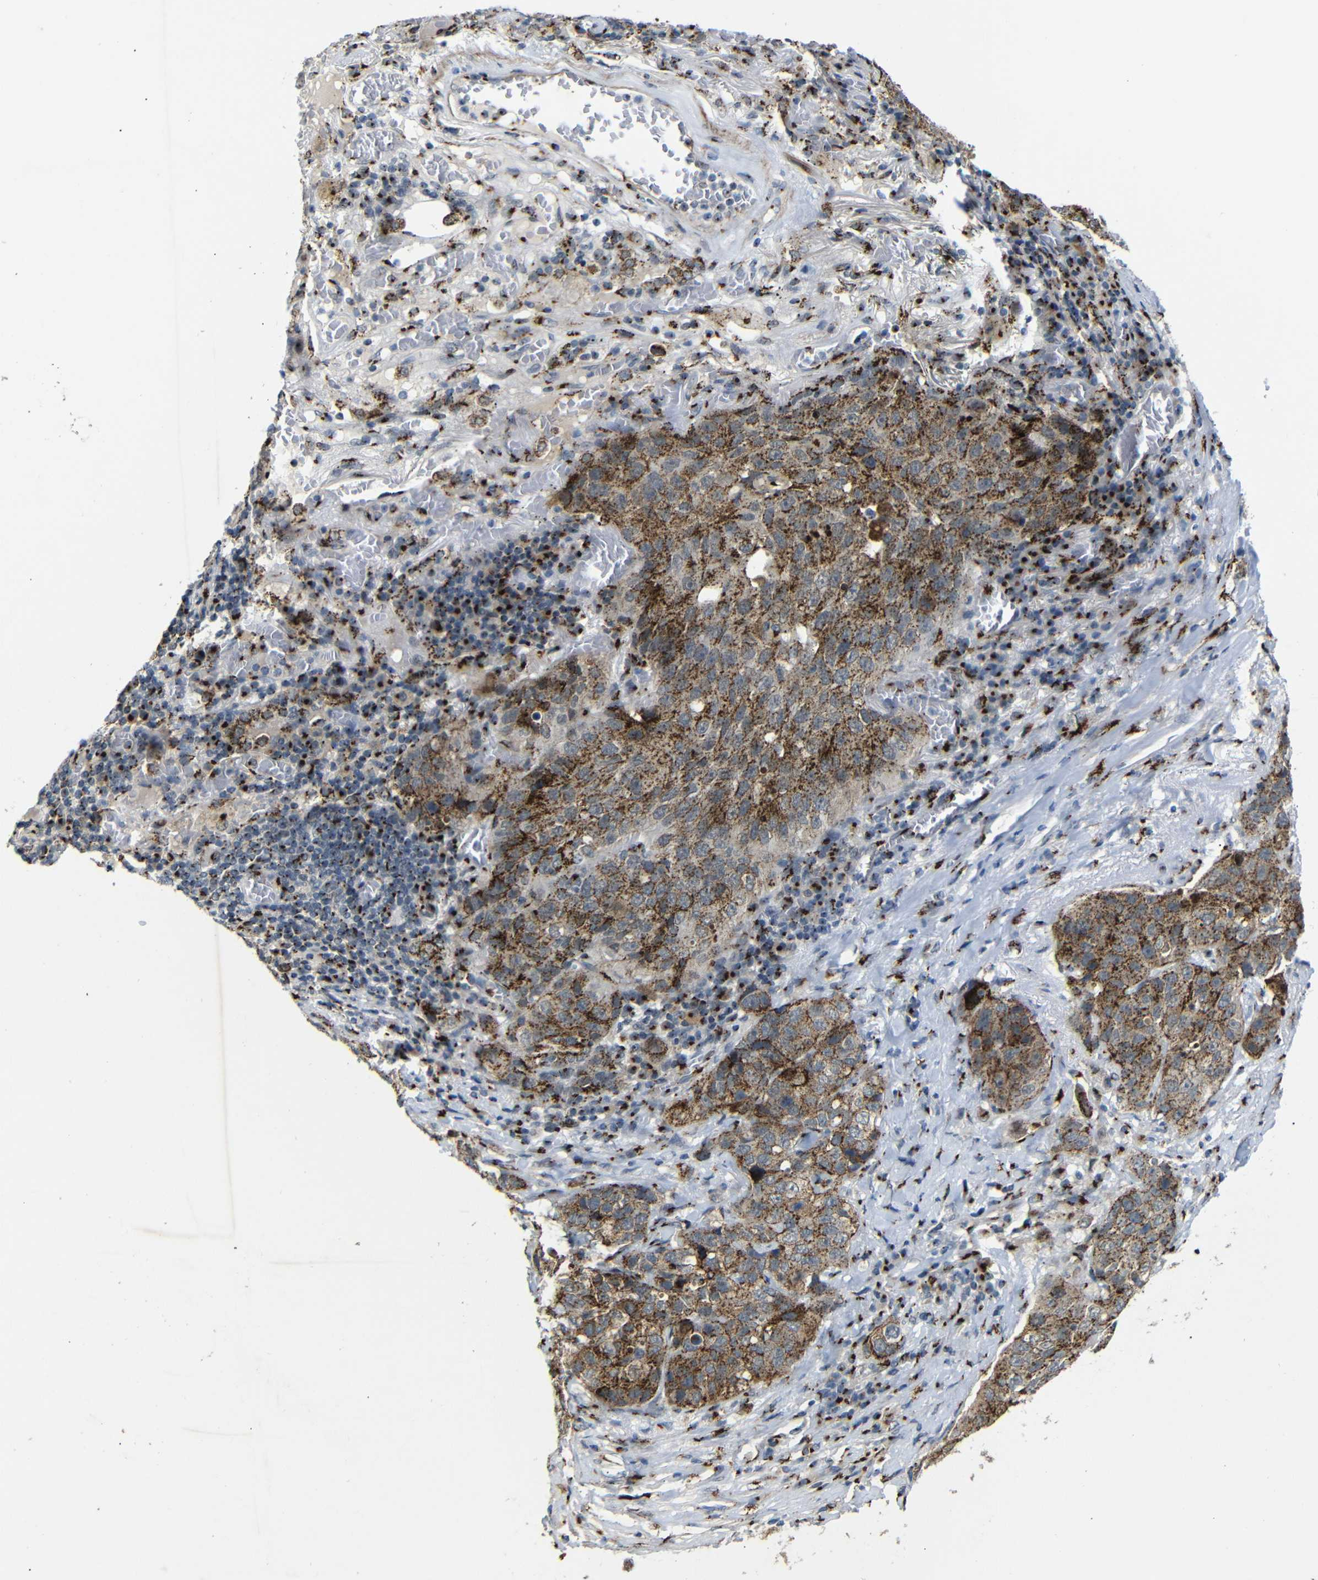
{"staining": {"intensity": "moderate", "quantity": ">75%", "location": "cytoplasmic/membranous"}, "tissue": "lung cancer", "cell_type": "Tumor cells", "image_type": "cancer", "snomed": [{"axis": "morphology", "description": "Squamous cell carcinoma, NOS"}, {"axis": "topography", "description": "Lung"}], "caption": "Protein staining of lung cancer tissue shows moderate cytoplasmic/membranous positivity in about >75% of tumor cells.", "gene": "TGOLN2", "patient": {"sex": "male", "age": 57}}